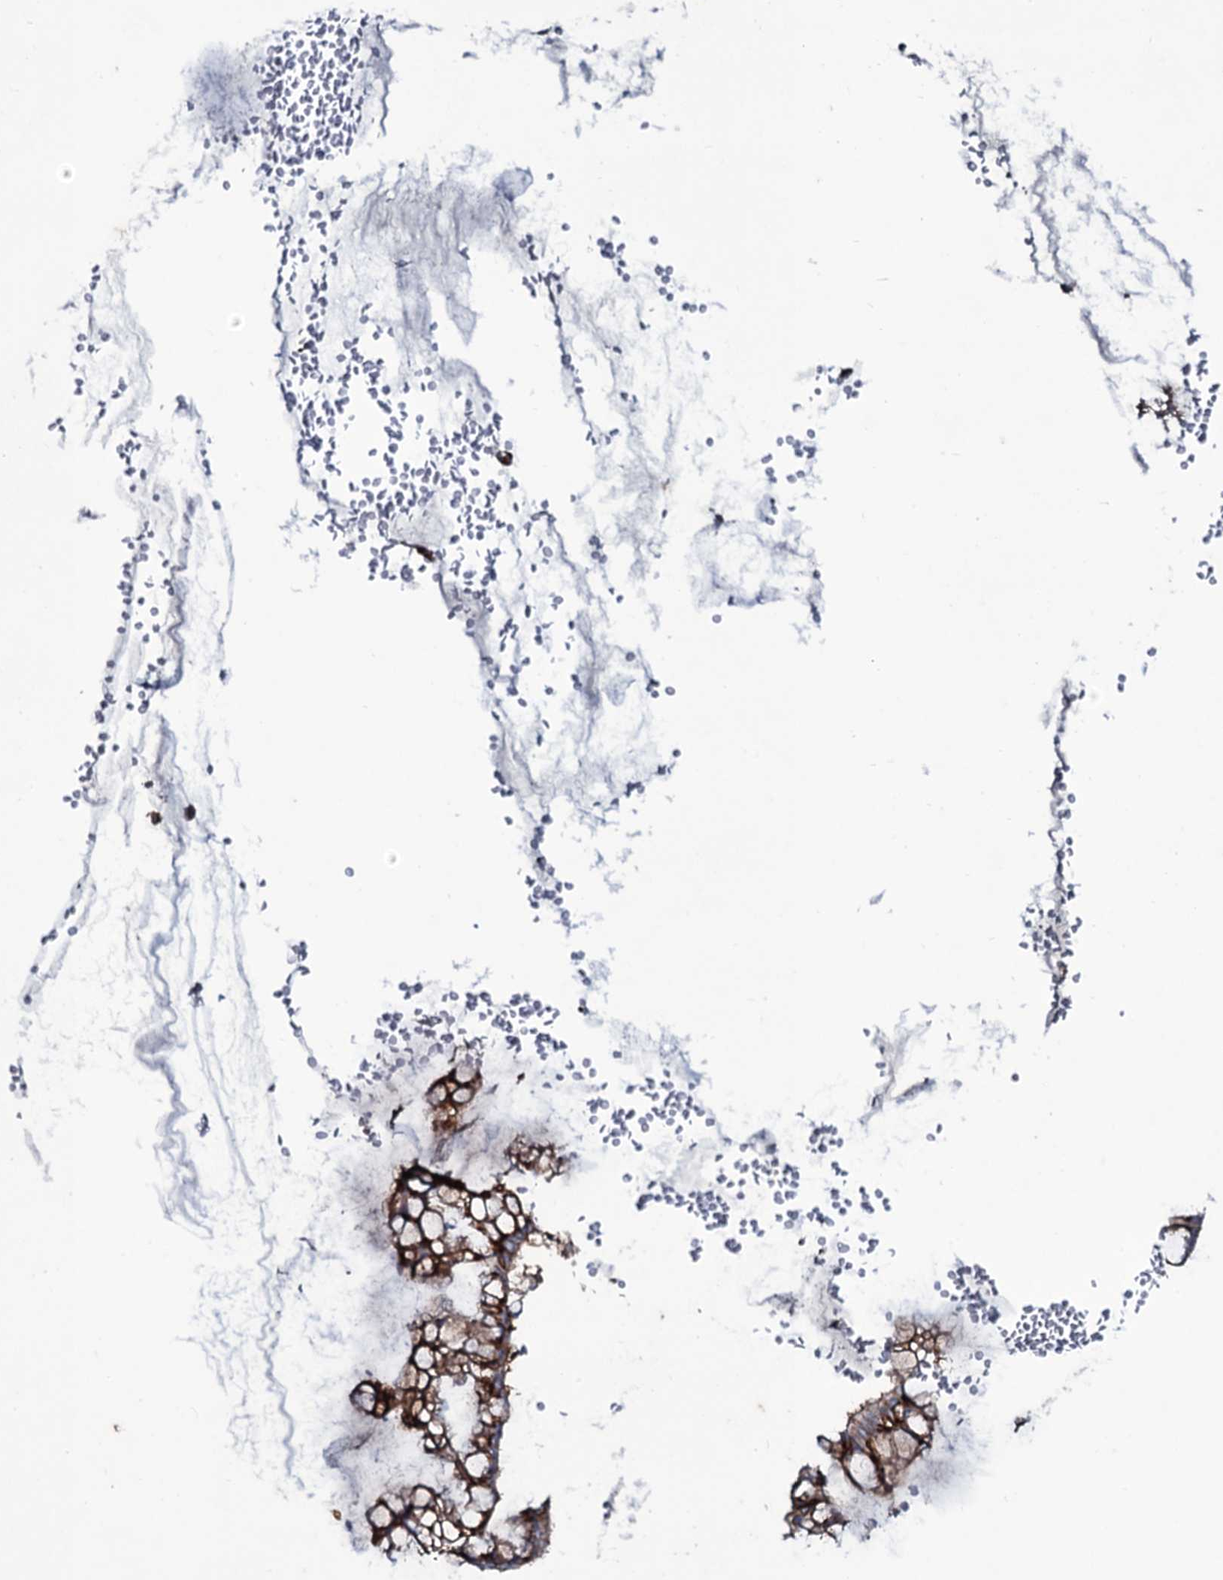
{"staining": {"intensity": "strong", "quantity": ">75%", "location": "cytoplasmic/membranous"}, "tissue": "ovarian cancer", "cell_type": "Tumor cells", "image_type": "cancer", "snomed": [{"axis": "morphology", "description": "Cystadenocarcinoma, mucinous, NOS"}, {"axis": "topography", "description": "Ovary"}], "caption": "Brown immunohistochemical staining in mucinous cystadenocarcinoma (ovarian) shows strong cytoplasmic/membranous expression in about >75% of tumor cells. The protein is shown in brown color, while the nuclei are stained blue.", "gene": "SNAP23", "patient": {"sex": "female", "age": 73}}